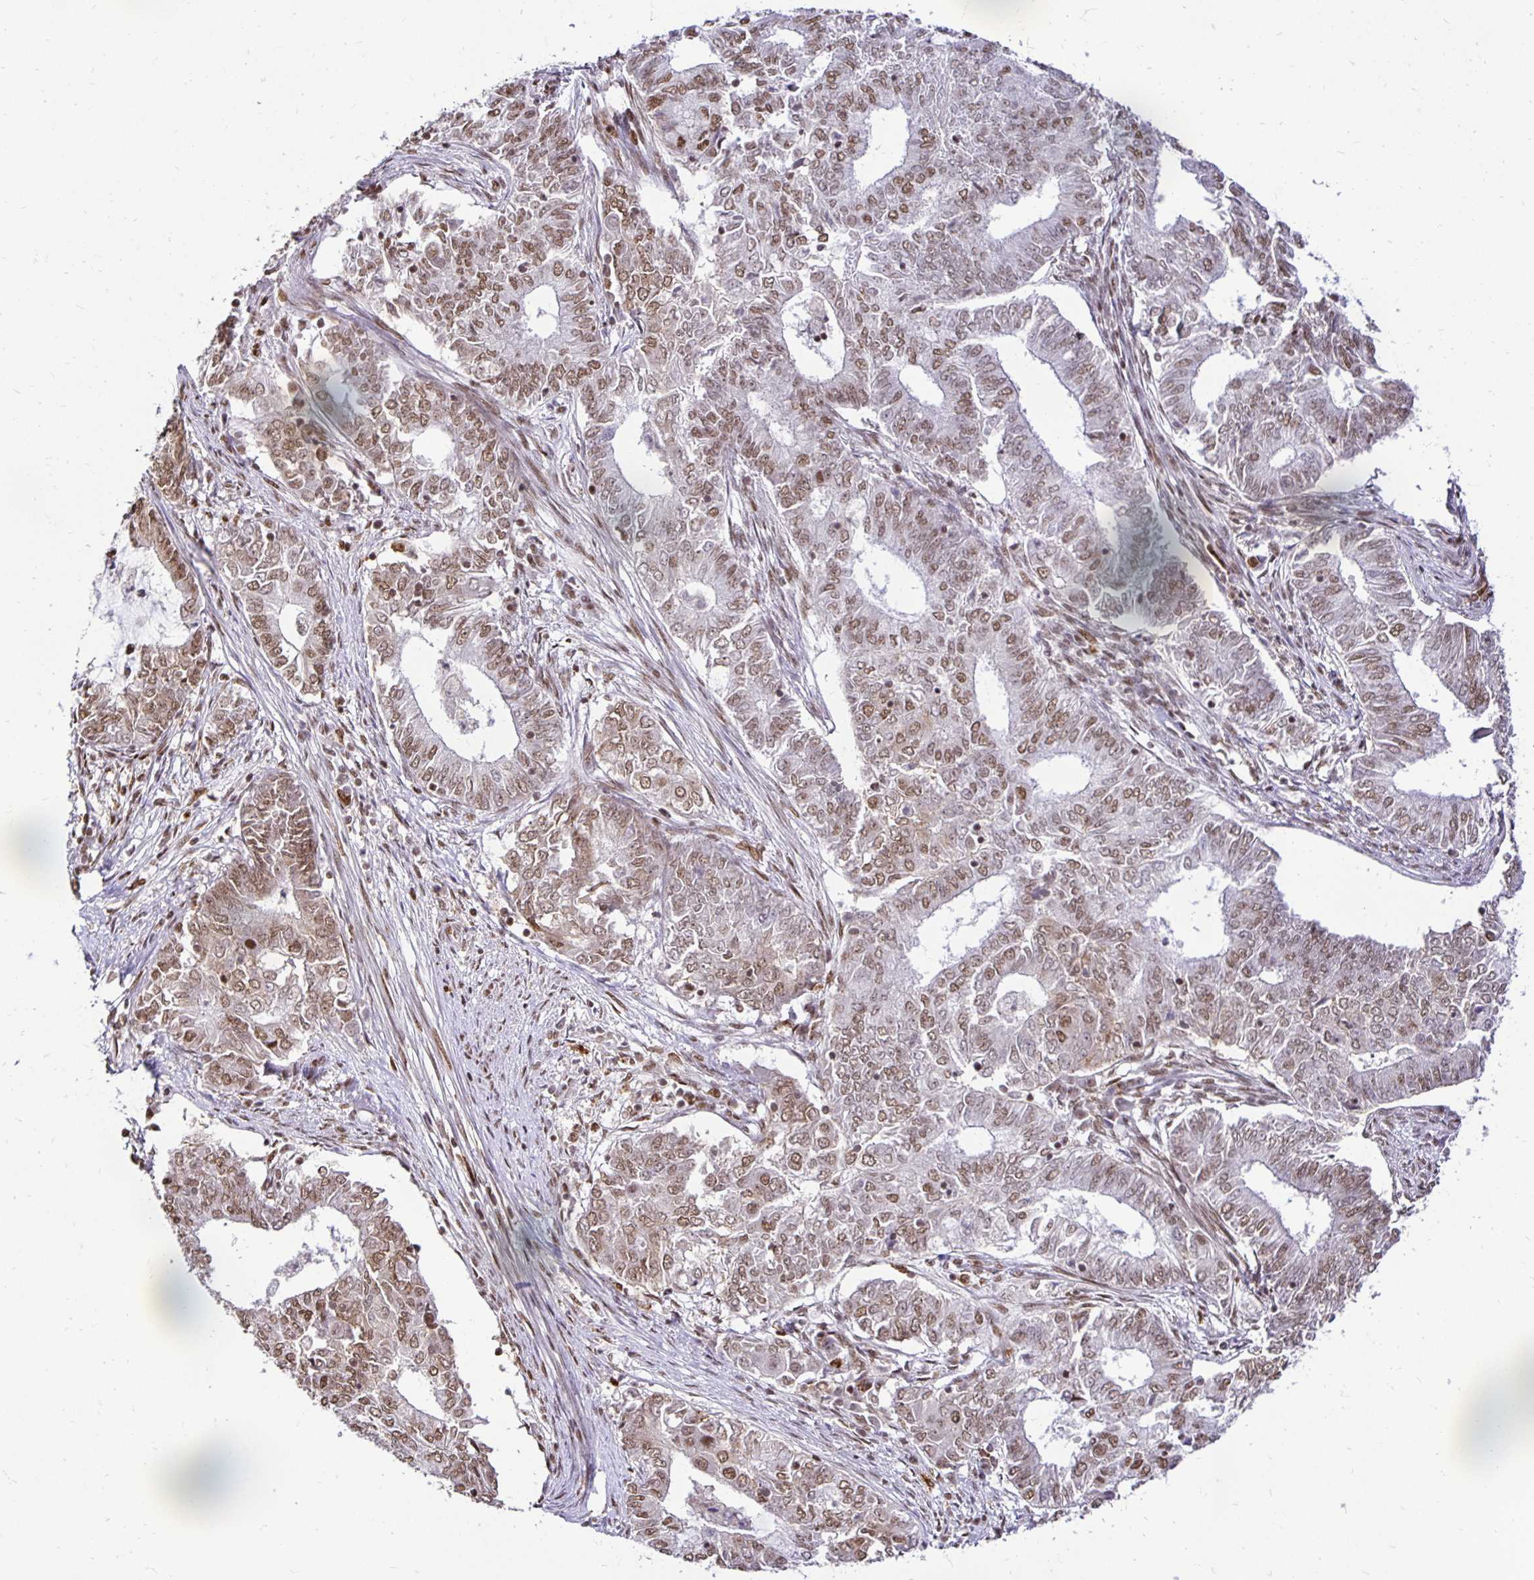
{"staining": {"intensity": "moderate", "quantity": ">75%", "location": "nuclear"}, "tissue": "endometrial cancer", "cell_type": "Tumor cells", "image_type": "cancer", "snomed": [{"axis": "morphology", "description": "Adenocarcinoma, NOS"}, {"axis": "topography", "description": "Endometrium"}], "caption": "High-power microscopy captured an IHC histopathology image of endometrial cancer (adenocarcinoma), revealing moderate nuclear expression in about >75% of tumor cells.", "gene": "ZNF579", "patient": {"sex": "female", "age": 62}}